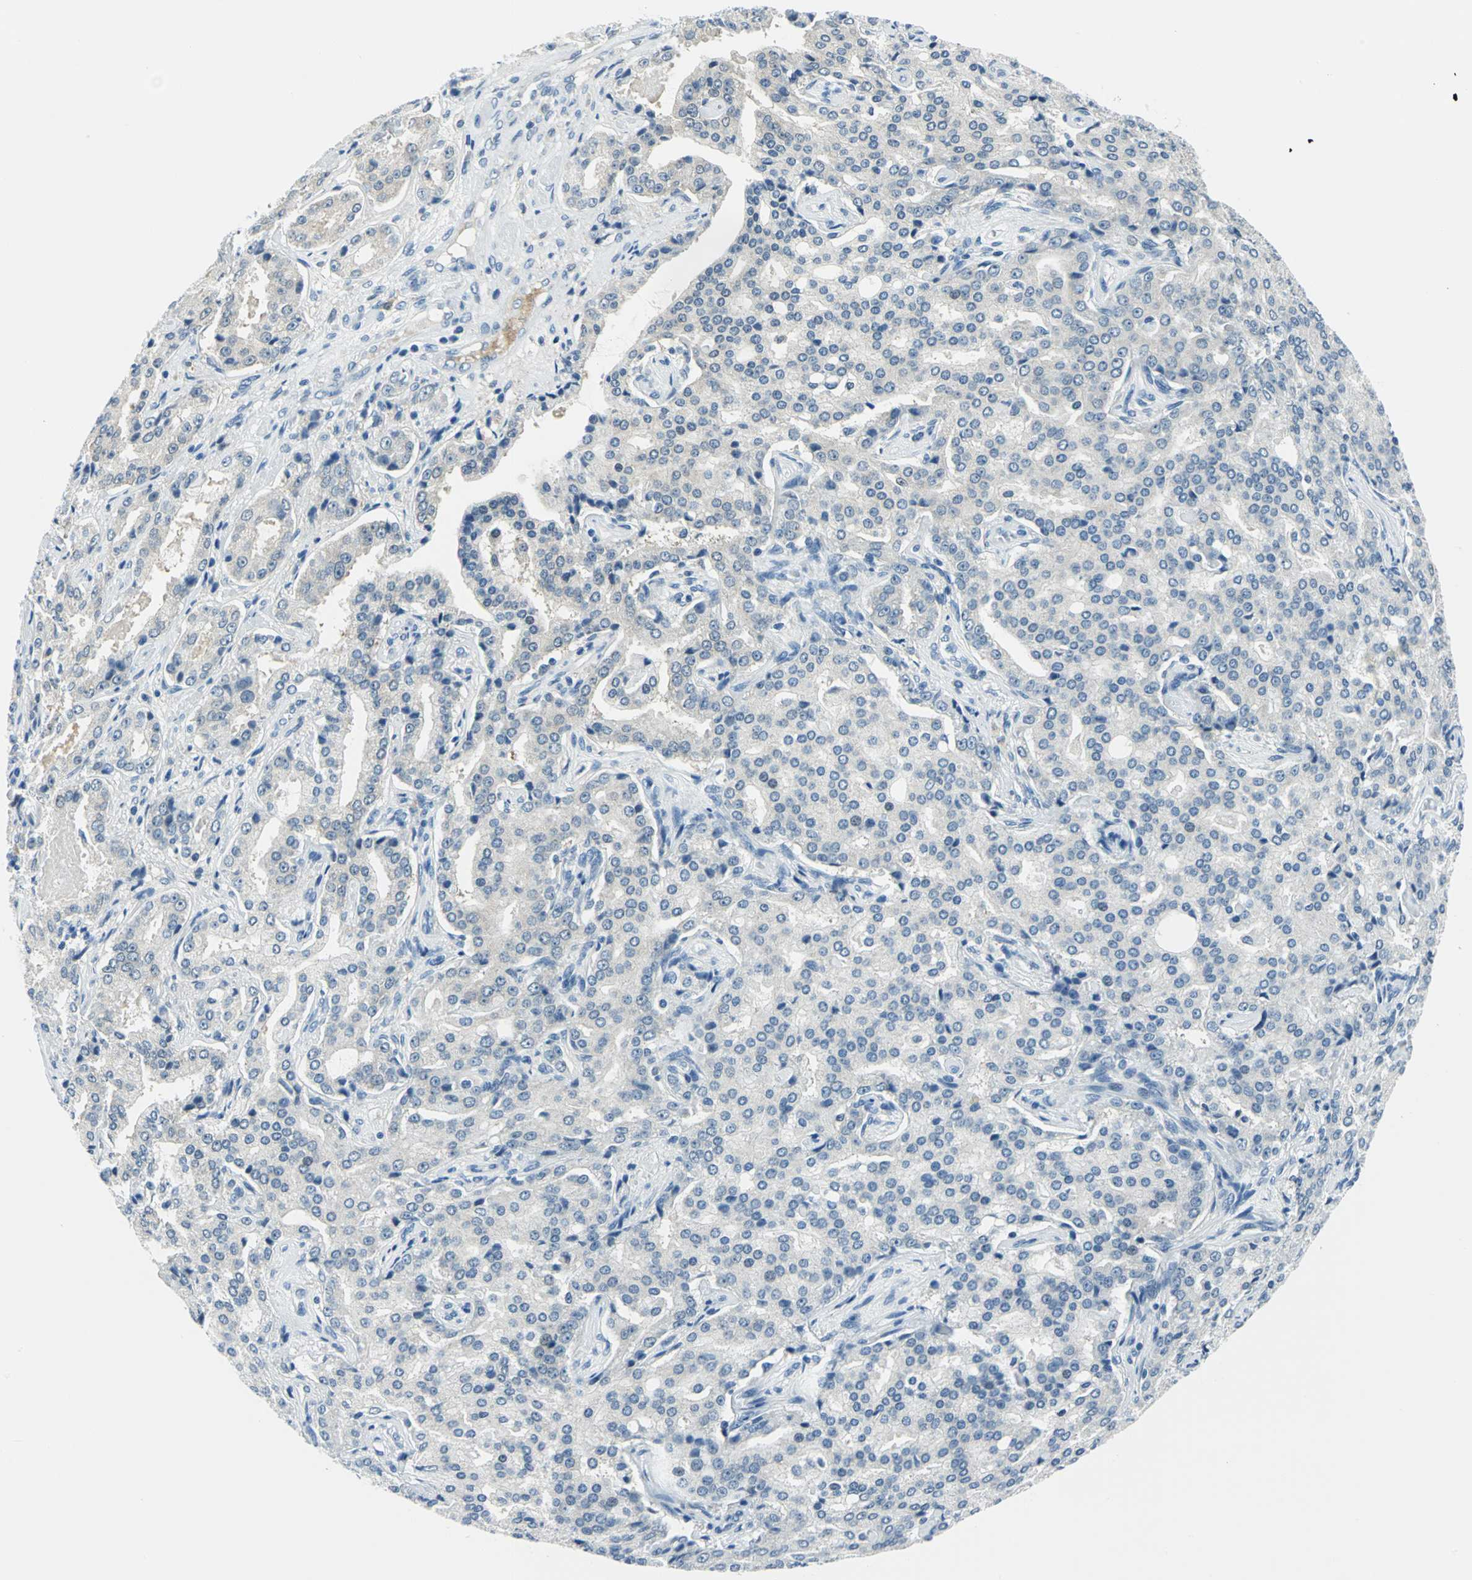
{"staining": {"intensity": "negative", "quantity": "none", "location": "none"}, "tissue": "prostate cancer", "cell_type": "Tumor cells", "image_type": "cancer", "snomed": [{"axis": "morphology", "description": "Adenocarcinoma, High grade"}, {"axis": "topography", "description": "Prostate"}], "caption": "Human prostate cancer stained for a protein using immunohistochemistry (IHC) shows no expression in tumor cells.", "gene": "AKR1A1", "patient": {"sex": "male", "age": 72}}